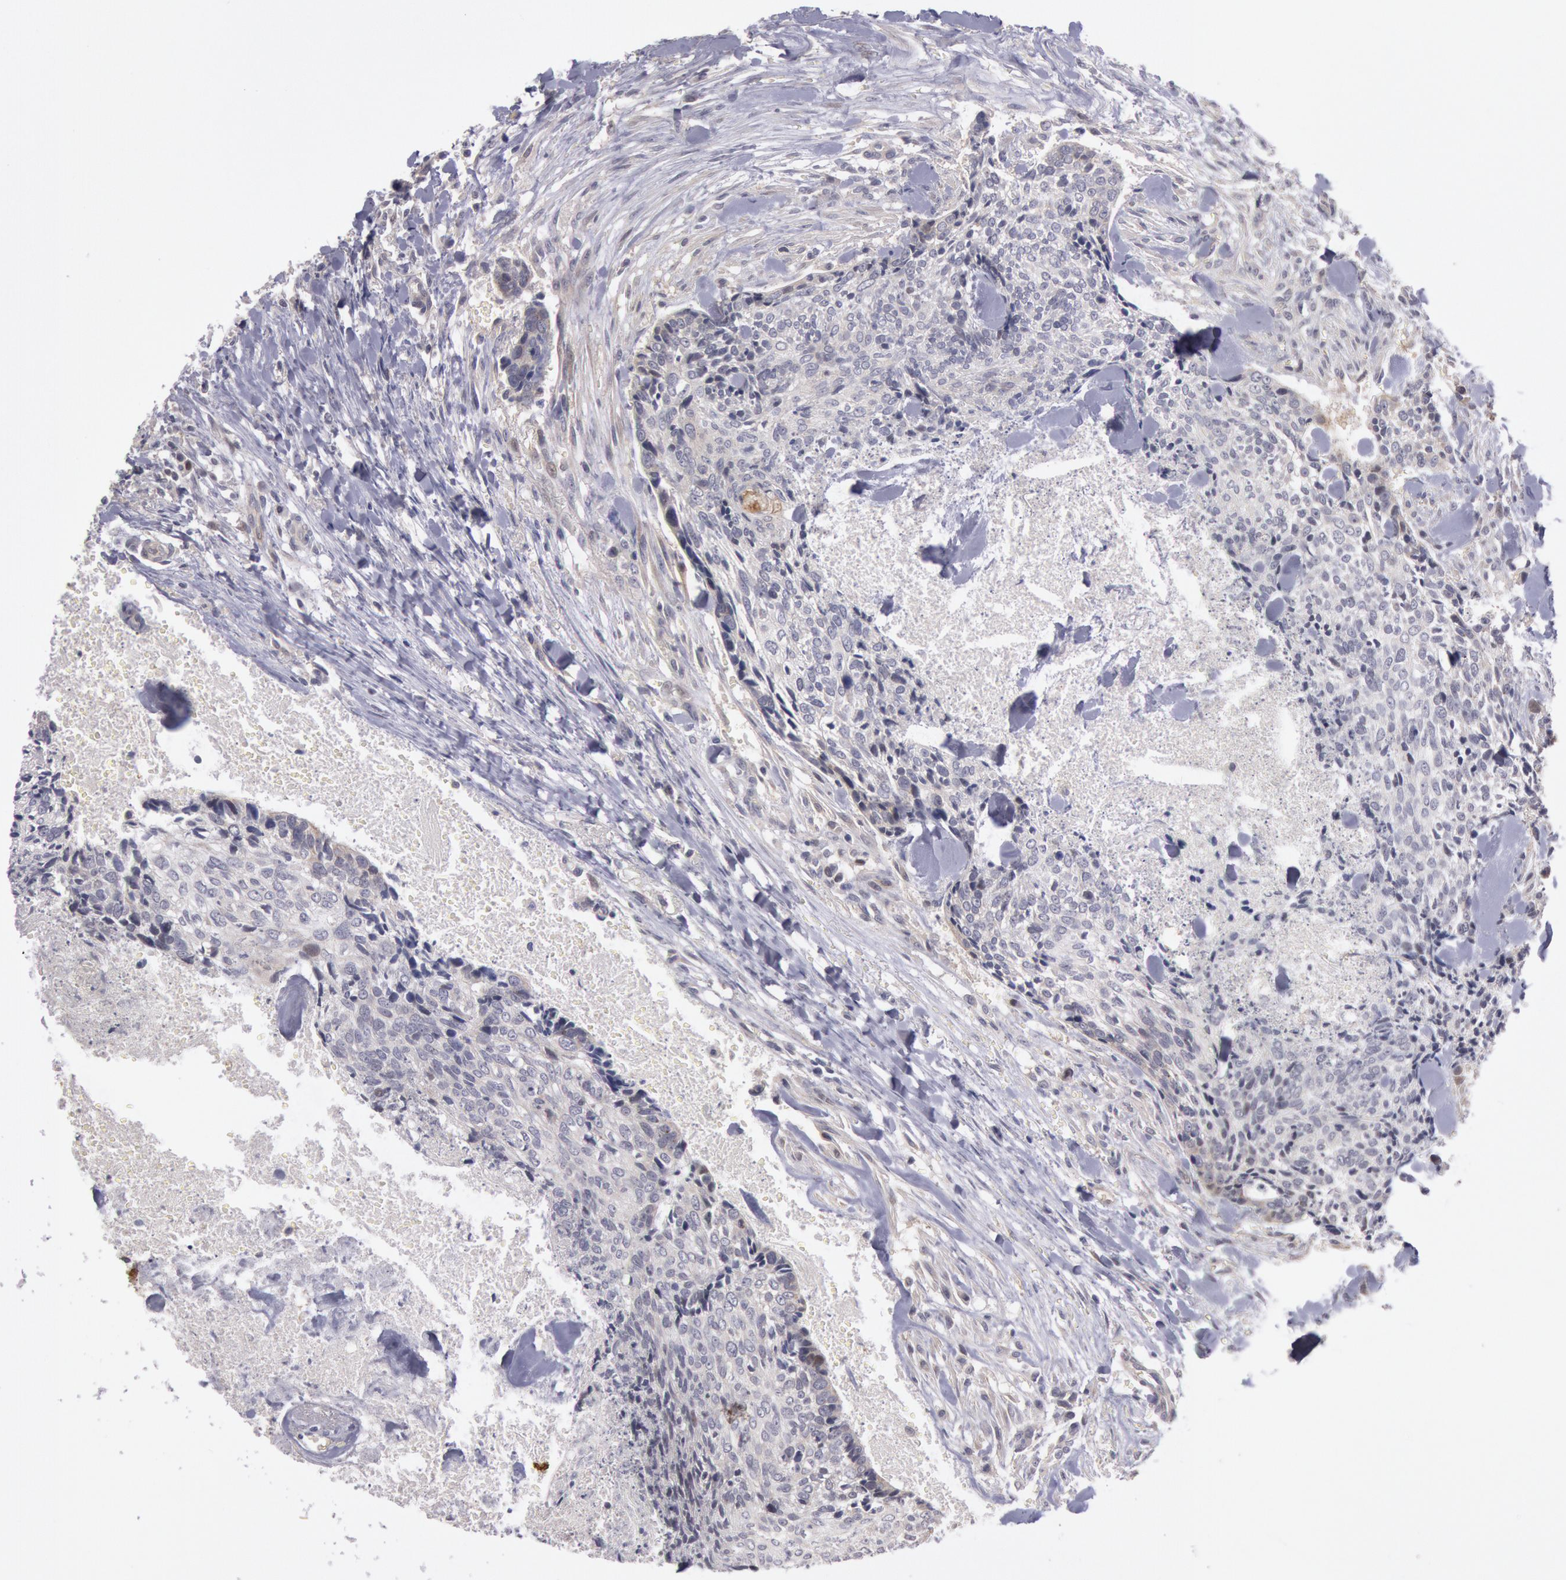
{"staining": {"intensity": "weak", "quantity": "25%-75%", "location": "cytoplasmic/membranous"}, "tissue": "head and neck cancer", "cell_type": "Tumor cells", "image_type": "cancer", "snomed": [{"axis": "morphology", "description": "Squamous cell carcinoma, NOS"}, {"axis": "topography", "description": "Salivary gland"}, {"axis": "topography", "description": "Head-Neck"}], "caption": "There is low levels of weak cytoplasmic/membranous expression in tumor cells of head and neck cancer (squamous cell carcinoma), as demonstrated by immunohistochemical staining (brown color).", "gene": "TRIB2", "patient": {"sex": "male", "age": 70}}